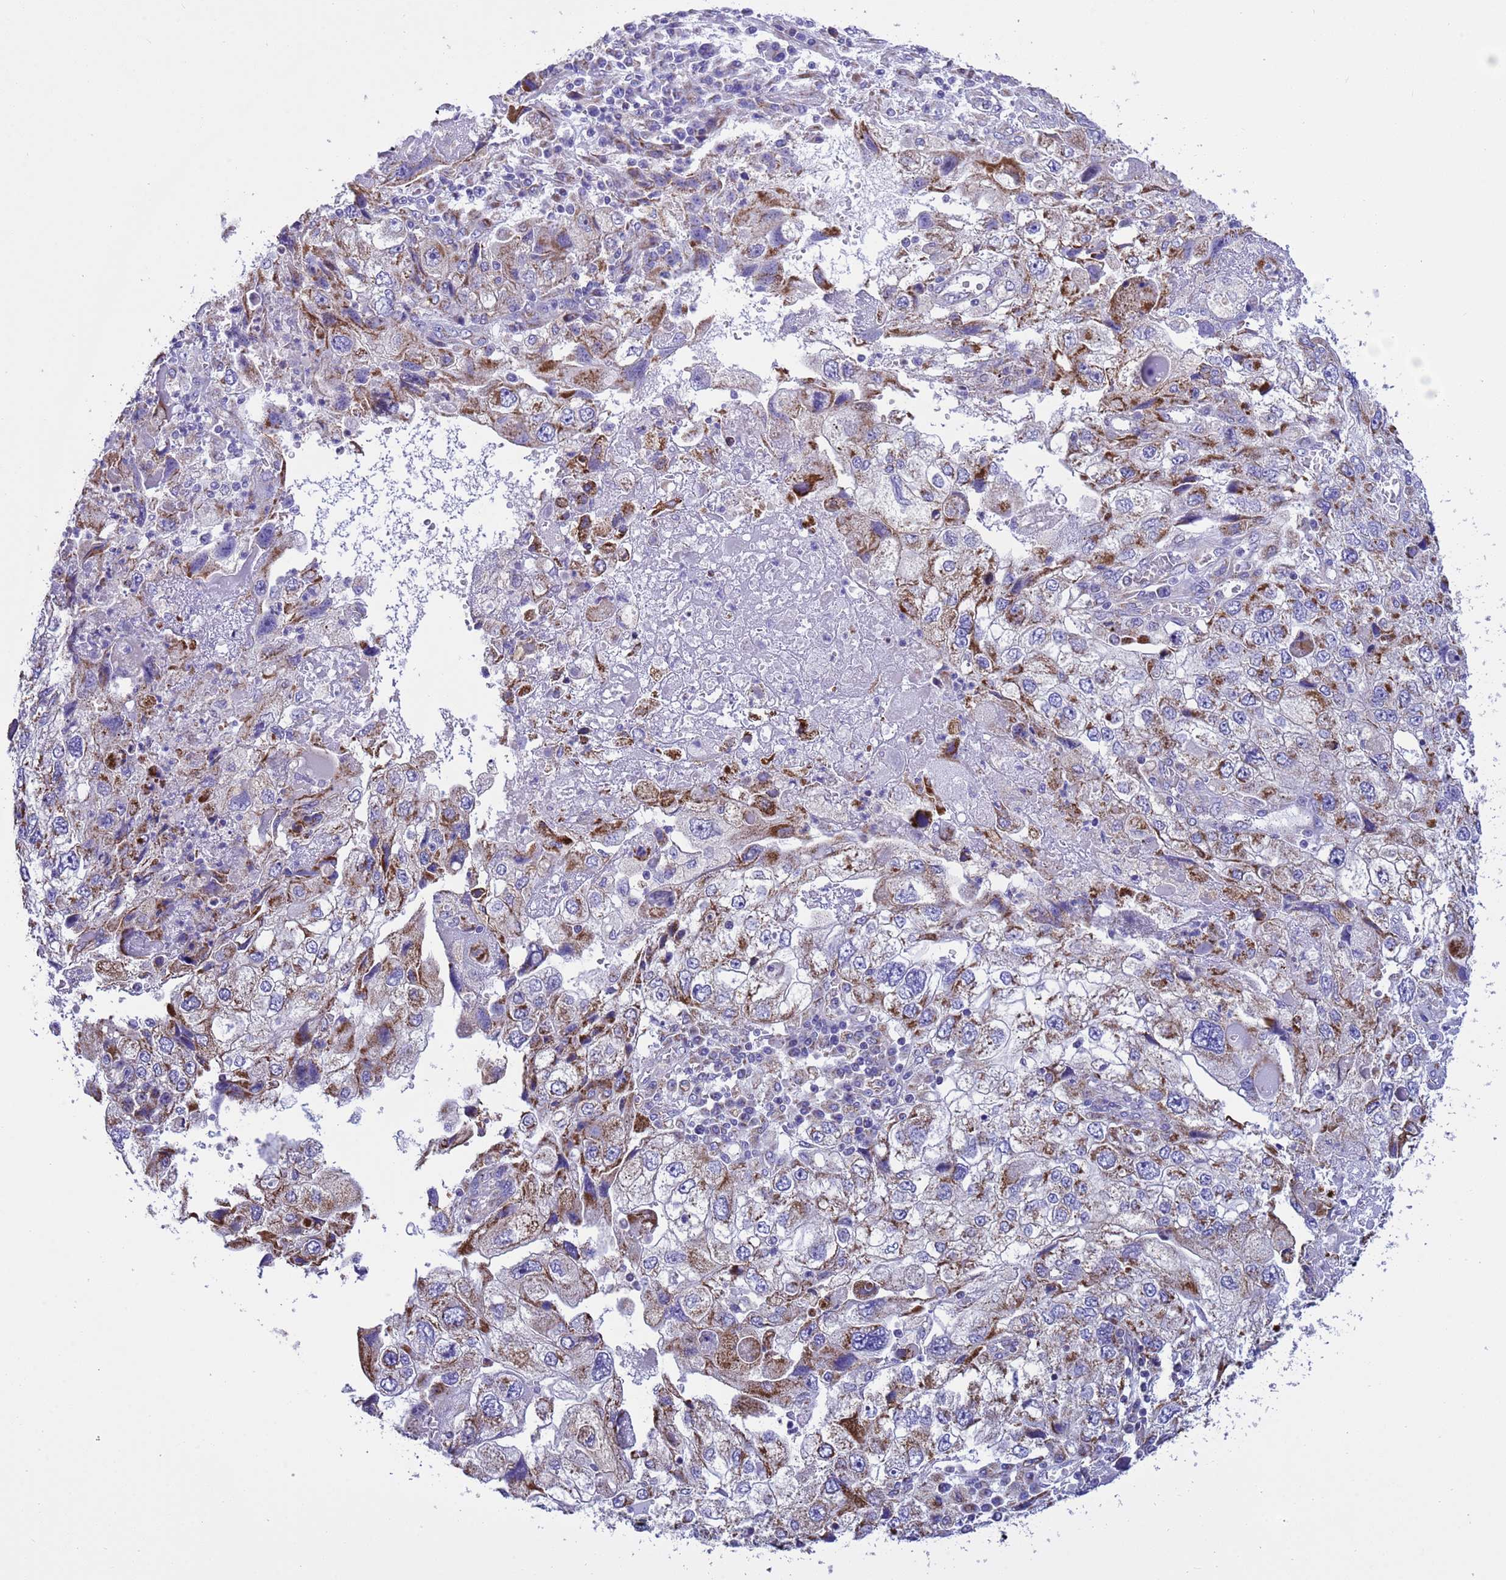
{"staining": {"intensity": "moderate", "quantity": "25%-75%", "location": "cytoplasmic/membranous"}, "tissue": "endometrial cancer", "cell_type": "Tumor cells", "image_type": "cancer", "snomed": [{"axis": "morphology", "description": "Adenocarcinoma, NOS"}, {"axis": "topography", "description": "Endometrium"}], "caption": "Endometrial adenocarcinoma stained for a protein reveals moderate cytoplasmic/membranous positivity in tumor cells.", "gene": "CCDC191", "patient": {"sex": "female", "age": 49}}